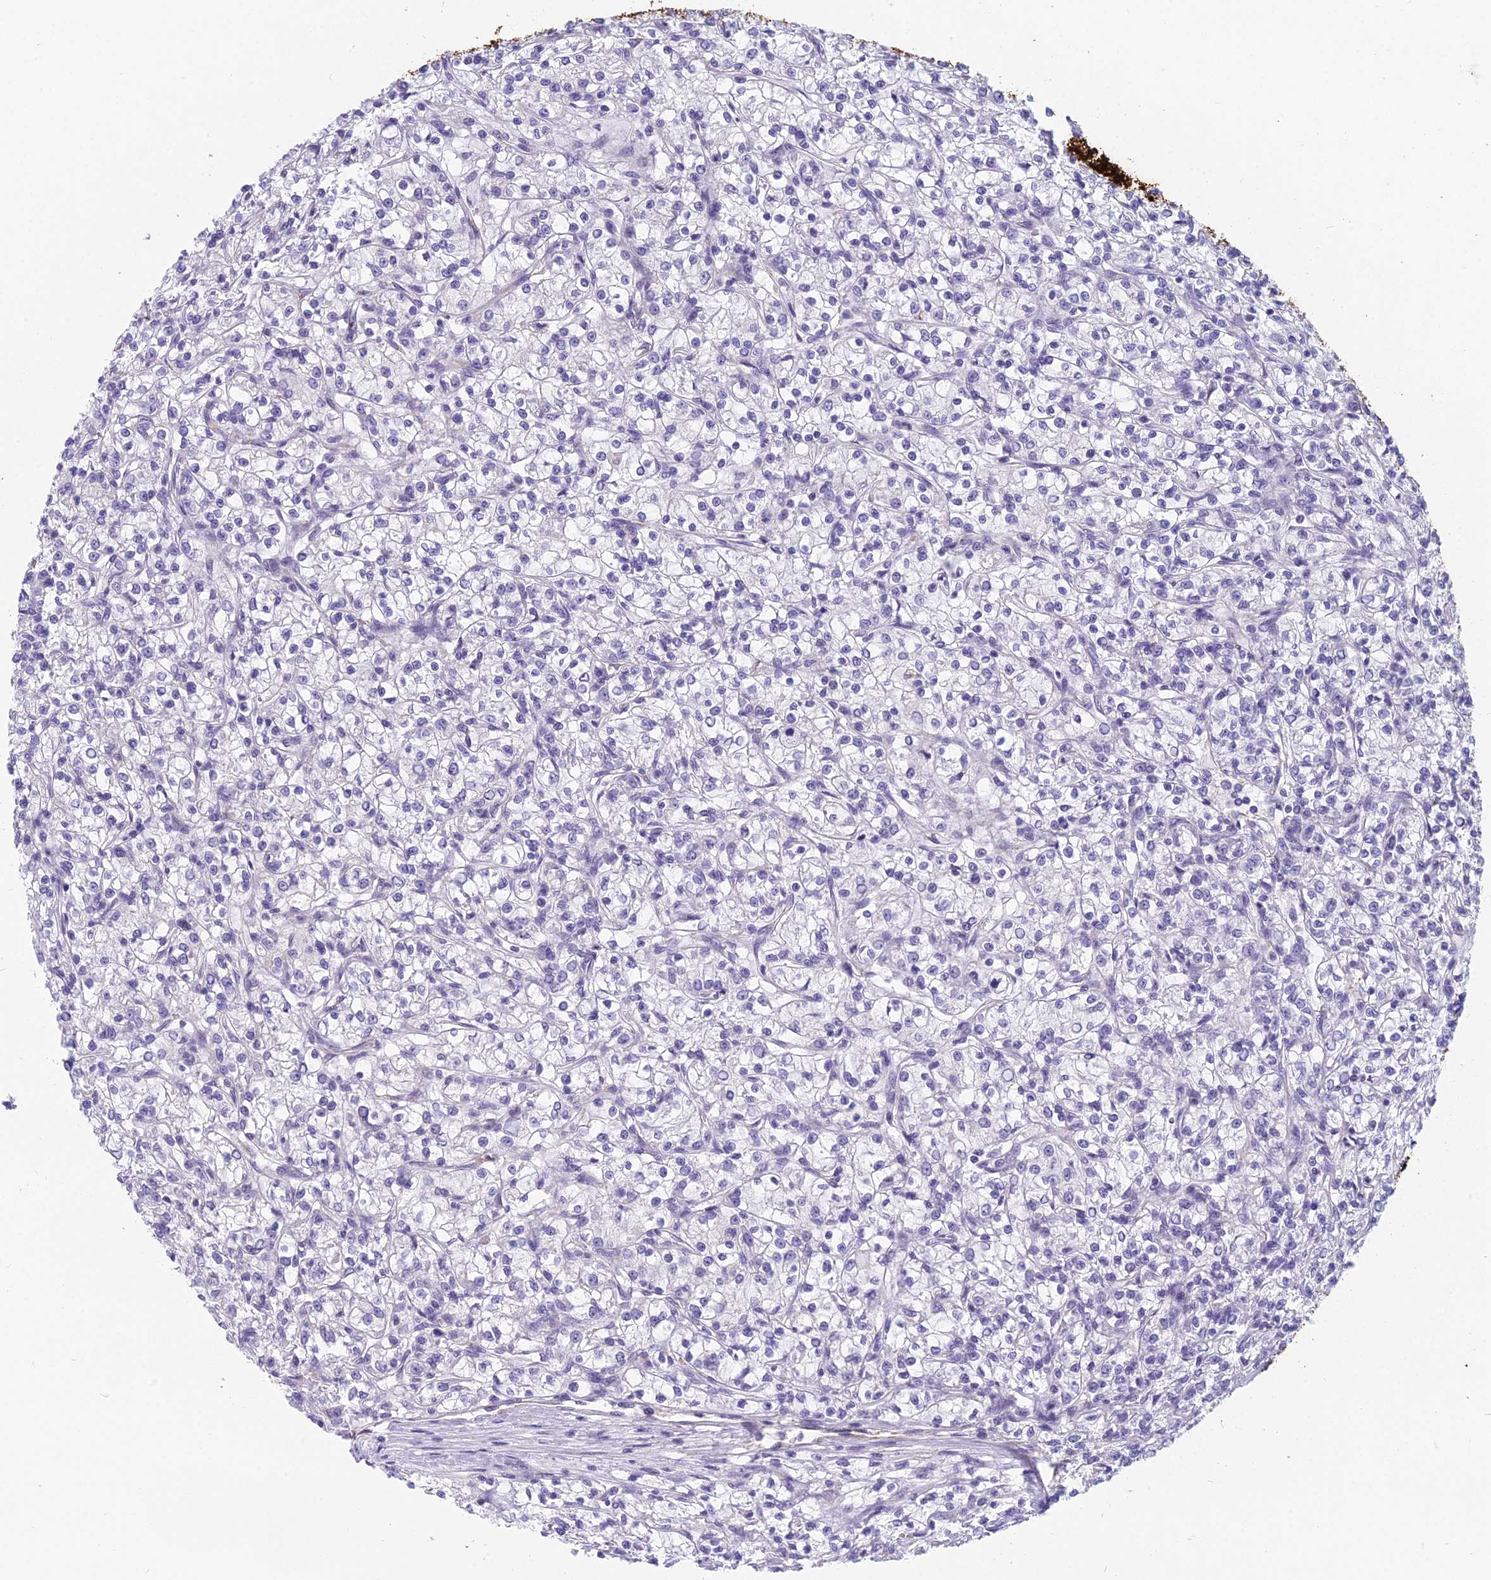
{"staining": {"intensity": "negative", "quantity": "none", "location": "none"}, "tissue": "renal cancer", "cell_type": "Tumor cells", "image_type": "cancer", "snomed": [{"axis": "morphology", "description": "Adenocarcinoma, NOS"}, {"axis": "topography", "description": "Kidney"}], "caption": "The photomicrograph shows no staining of tumor cells in adenocarcinoma (renal).", "gene": "RBM41", "patient": {"sex": "female", "age": 59}}